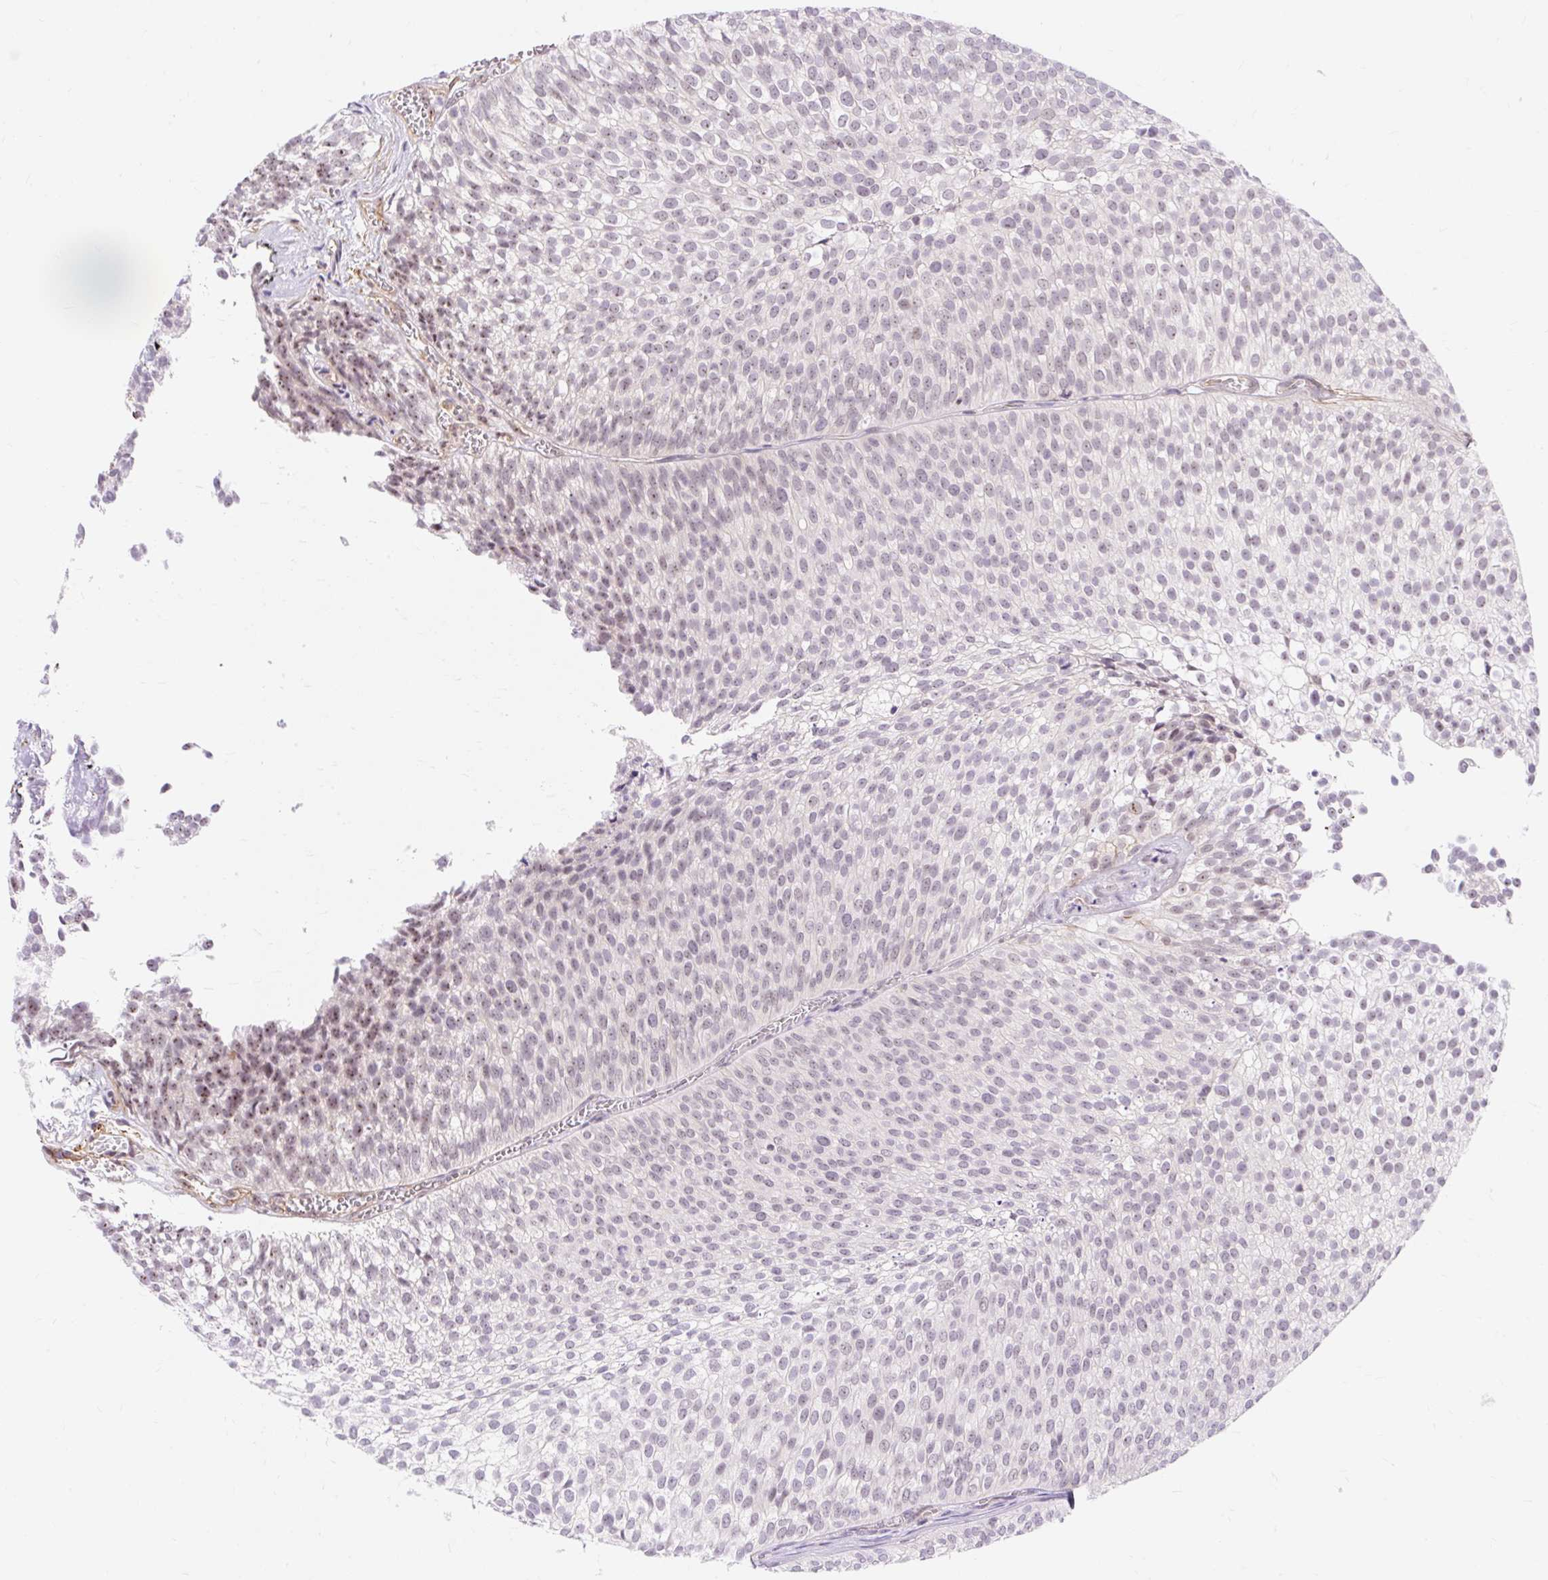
{"staining": {"intensity": "weak", "quantity": "25%-75%", "location": "nuclear"}, "tissue": "urothelial cancer", "cell_type": "Tumor cells", "image_type": "cancer", "snomed": [{"axis": "morphology", "description": "Urothelial carcinoma, Low grade"}, {"axis": "topography", "description": "Urinary bladder"}], "caption": "Immunohistochemical staining of human low-grade urothelial carcinoma displays low levels of weak nuclear protein positivity in about 25%-75% of tumor cells. (DAB IHC, brown staining for protein, blue staining for nuclei).", "gene": "OBP2A", "patient": {"sex": "male", "age": 91}}